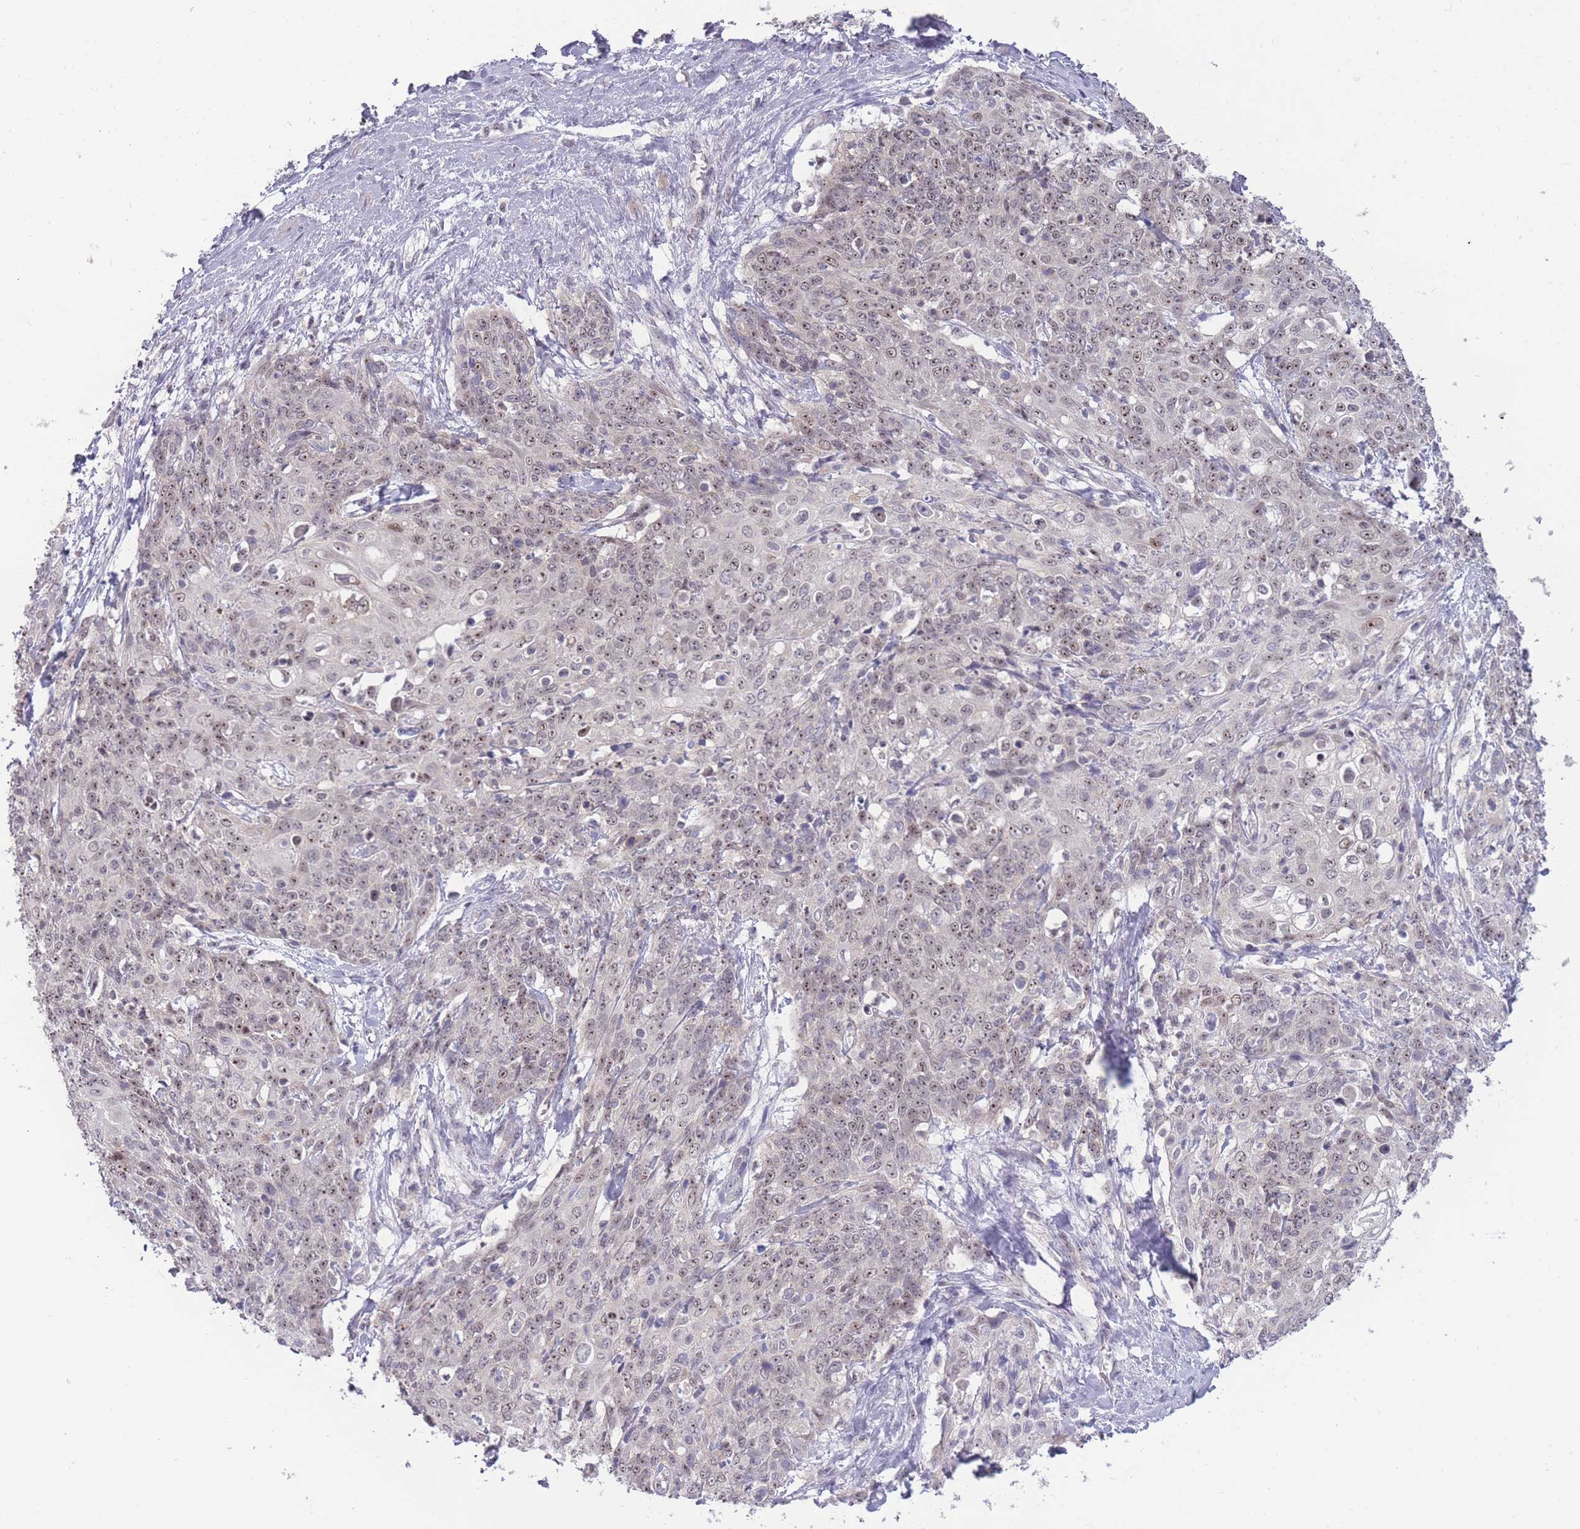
{"staining": {"intensity": "moderate", "quantity": "25%-75%", "location": "nuclear"}, "tissue": "skin cancer", "cell_type": "Tumor cells", "image_type": "cancer", "snomed": [{"axis": "morphology", "description": "Squamous cell carcinoma, NOS"}, {"axis": "topography", "description": "Skin"}, {"axis": "topography", "description": "Vulva"}], "caption": "A brown stain labels moderate nuclear staining of a protein in human squamous cell carcinoma (skin) tumor cells. (brown staining indicates protein expression, while blue staining denotes nuclei).", "gene": "MCIDAS", "patient": {"sex": "female", "age": 85}}